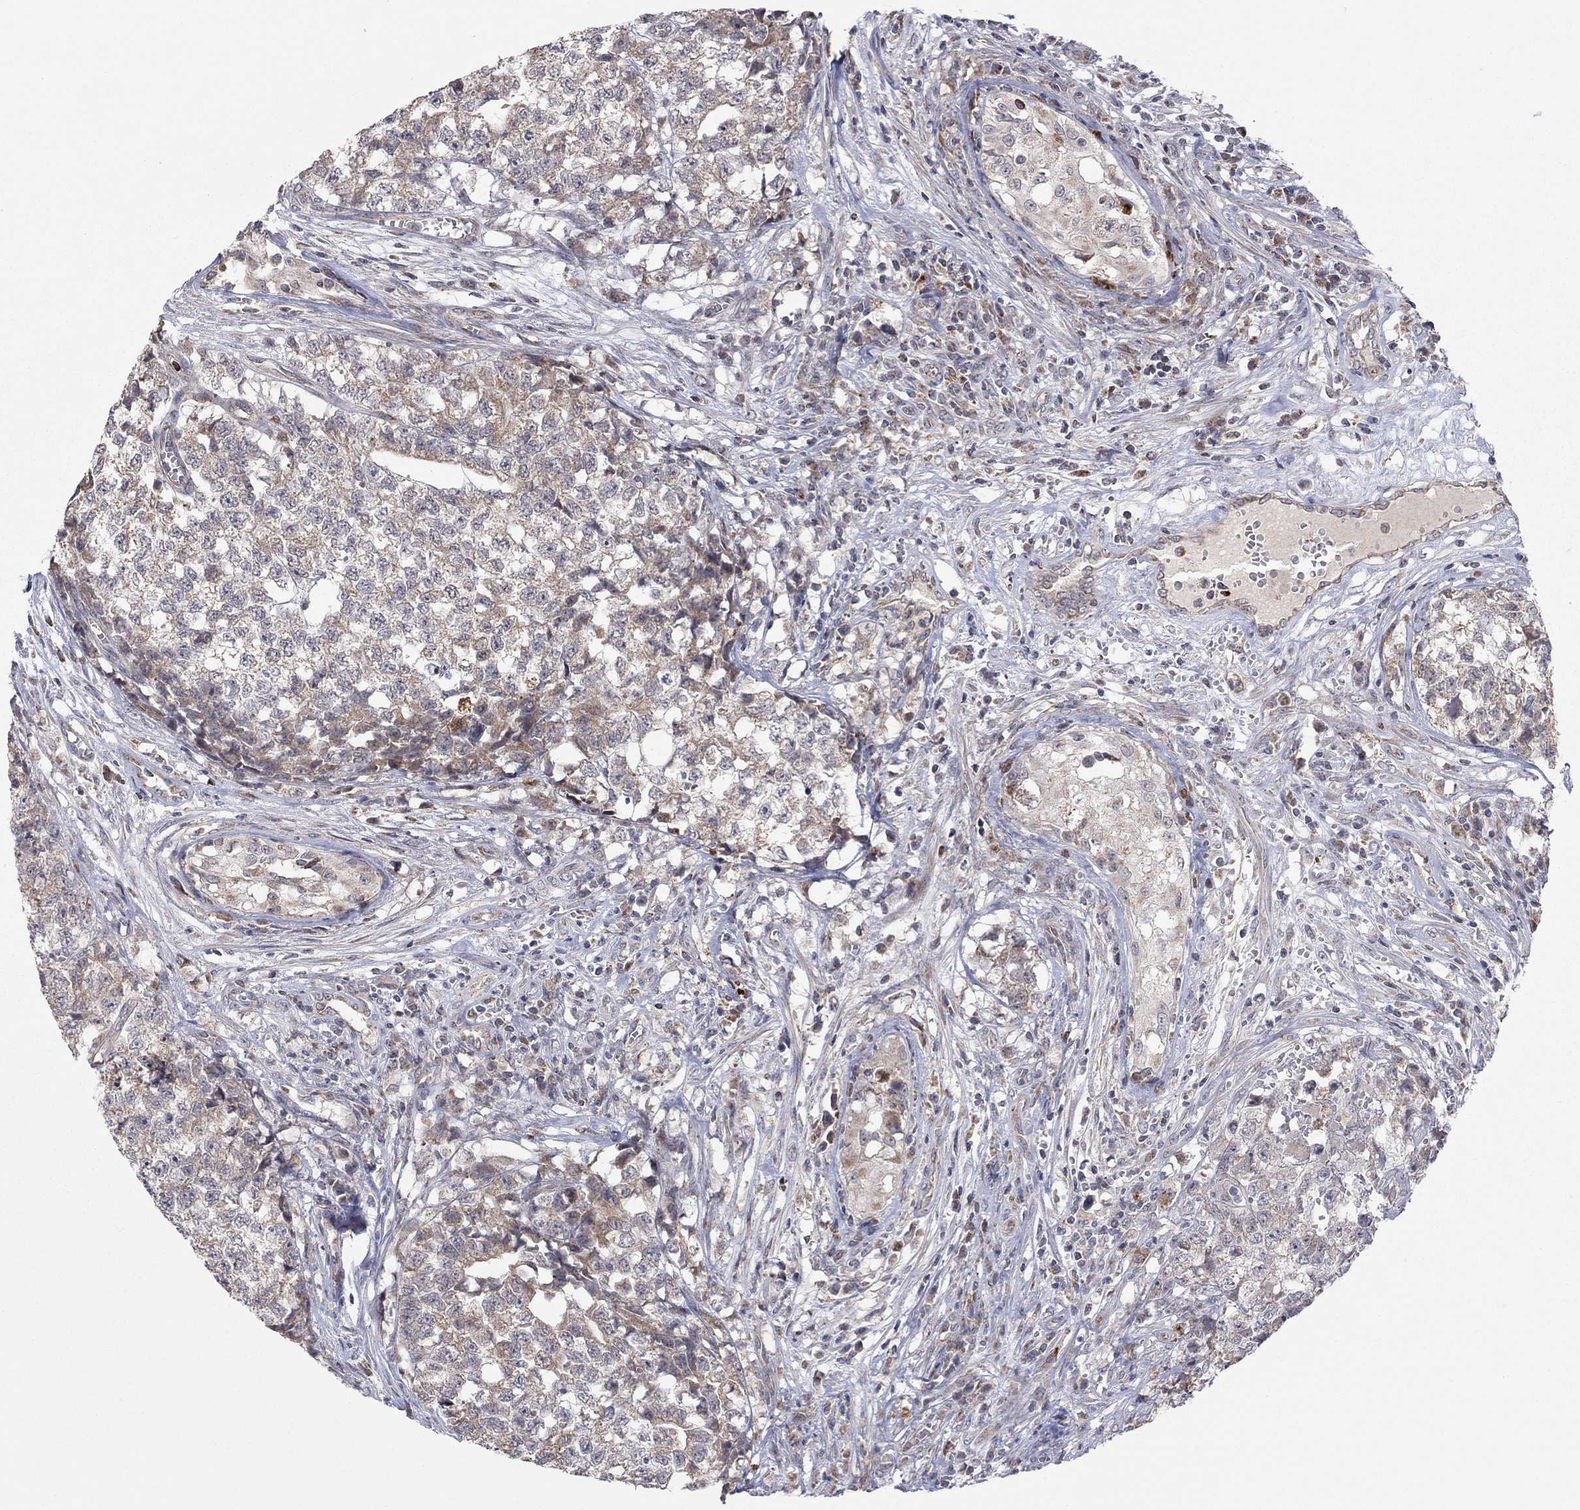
{"staining": {"intensity": "weak", "quantity": "25%-75%", "location": "cytoplasmic/membranous"}, "tissue": "testis cancer", "cell_type": "Tumor cells", "image_type": "cancer", "snomed": [{"axis": "morphology", "description": "Seminoma, NOS"}, {"axis": "morphology", "description": "Carcinoma, Embryonal, NOS"}, {"axis": "topography", "description": "Testis"}], "caption": "The histopathology image shows staining of testis embryonal carcinoma, revealing weak cytoplasmic/membranous protein positivity (brown color) within tumor cells.", "gene": "IDS", "patient": {"sex": "male", "age": 22}}